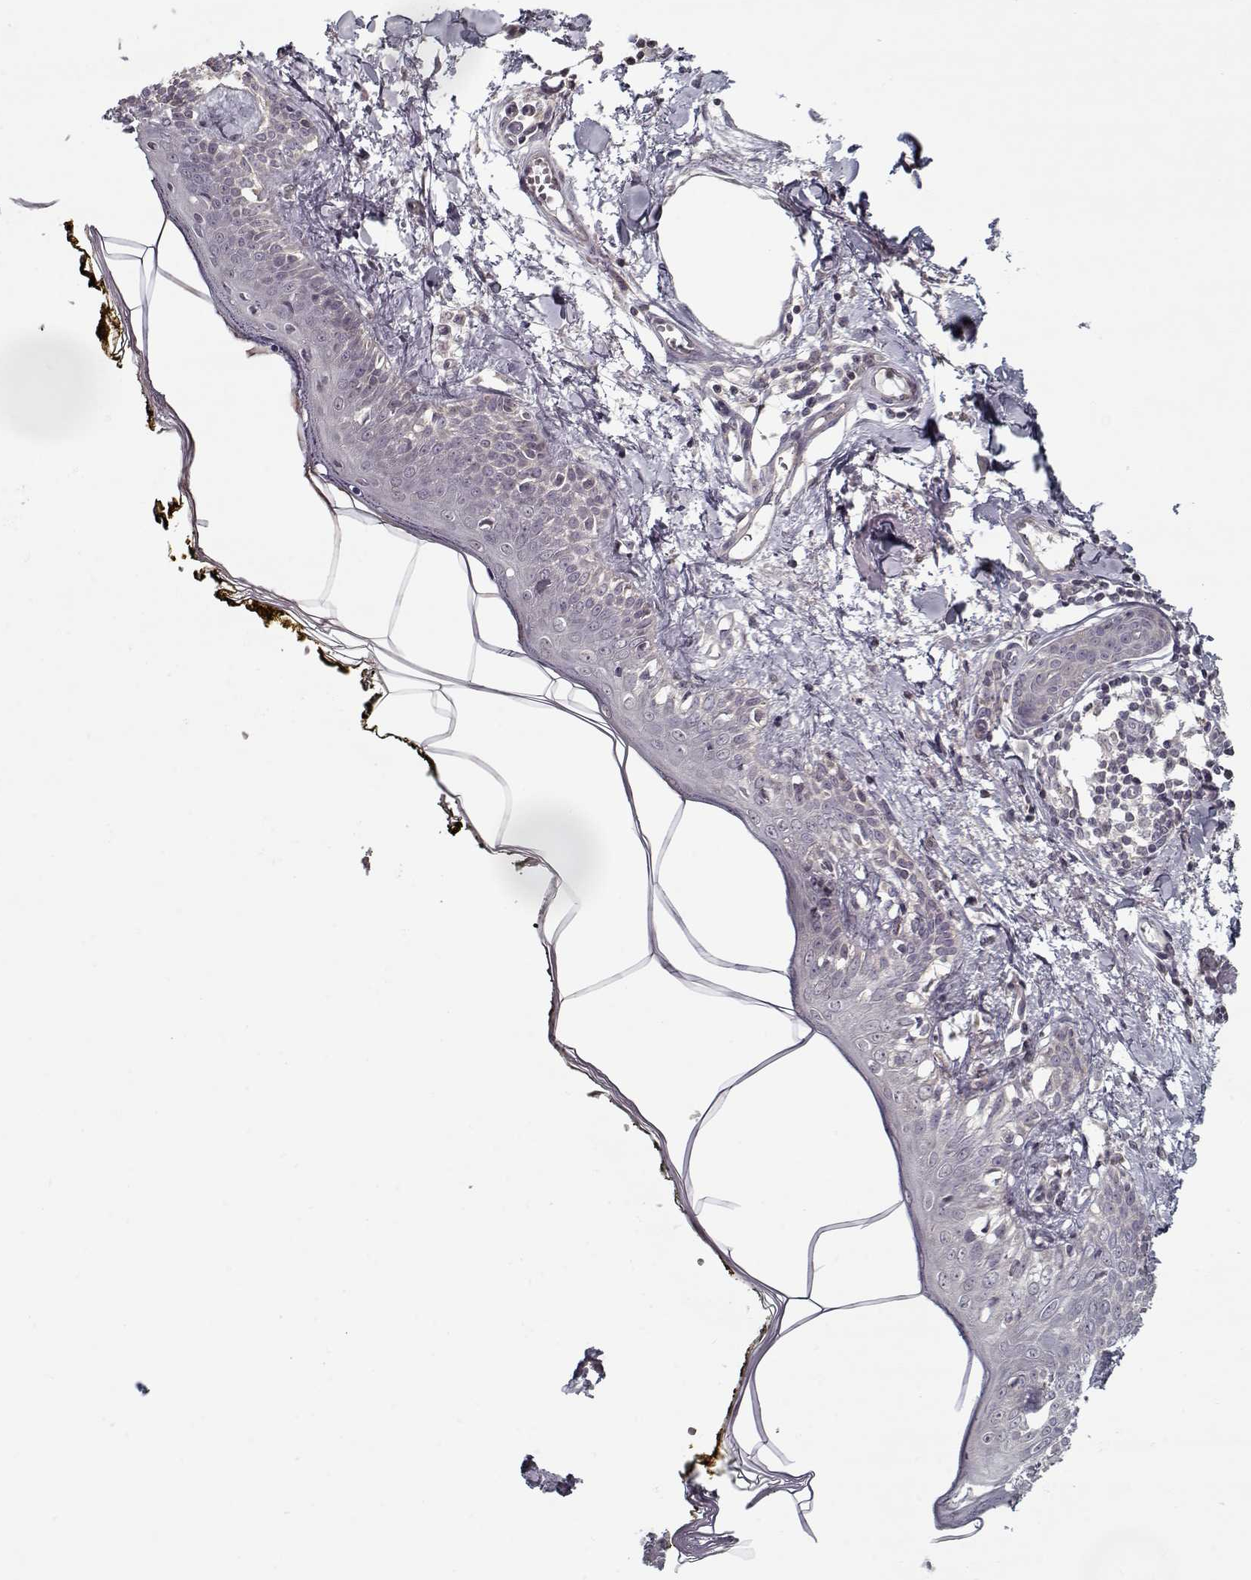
{"staining": {"intensity": "negative", "quantity": "none", "location": "none"}, "tissue": "skin", "cell_type": "Fibroblasts", "image_type": "normal", "snomed": [{"axis": "morphology", "description": "Normal tissue, NOS"}, {"axis": "topography", "description": "Skin"}], "caption": "Skin was stained to show a protein in brown. There is no significant positivity in fibroblasts. (Brightfield microscopy of DAB (3,3'-diaminobenzidine) immunohistochemistry (IHC) at high magnification).", "gene": "TESPA1", "patient": {"sex": "male", "age": 76}}